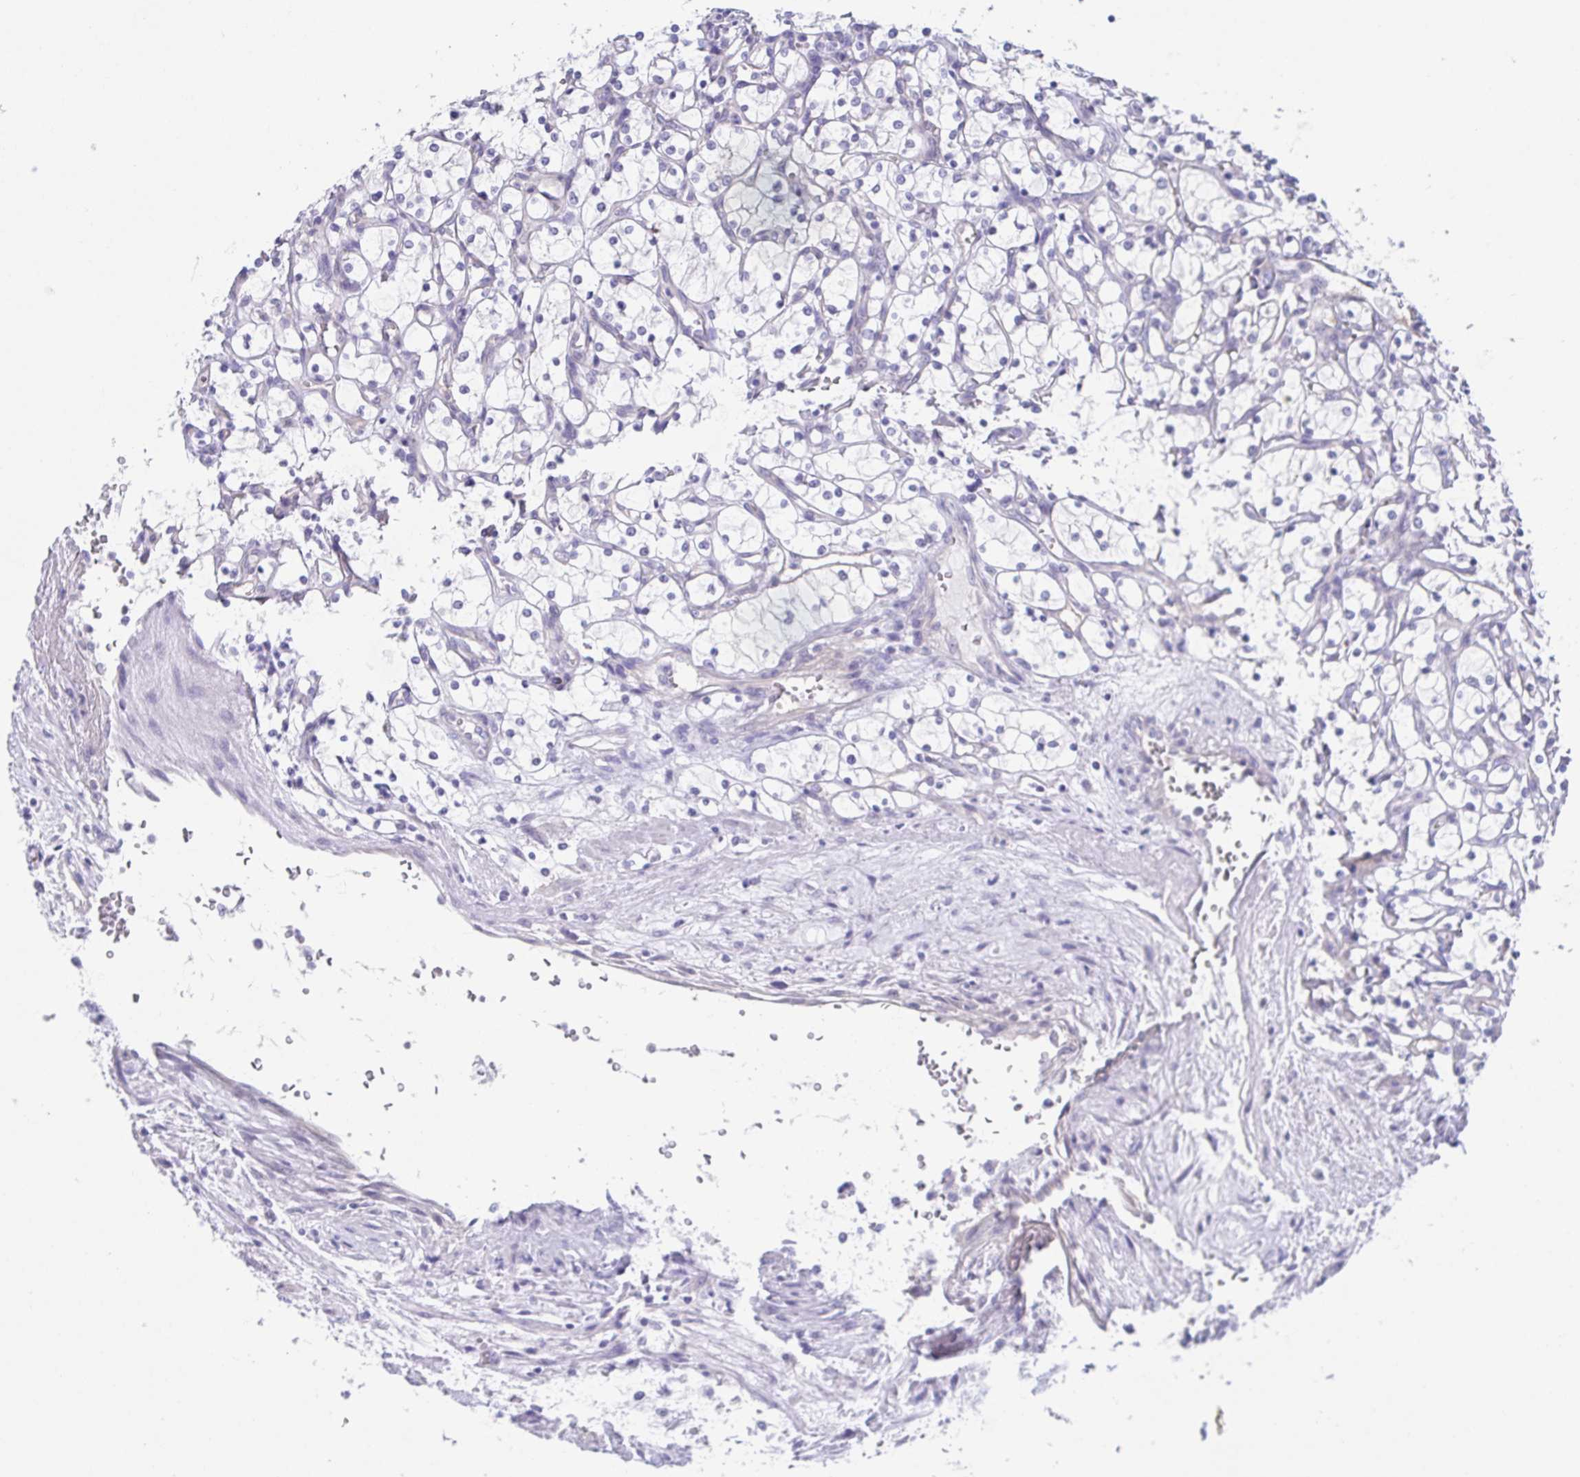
{"staining": {"intensity": "negative", "quantity": "none", "location": "none"}, "tissue": "renal cancer", "cell_type": "Tumor cells", "image_type": "cancer", "snomed": [{"axis": "morphology", "description": "Adenocarcinoma, NOS"}, {"axis": "topography", "description": "Kidney"}], "caption": "Human renal adenocarcinoma stained for a protein using immunohistochemistry shows no staining in tumor cells.", "gene": "TEX12", "patient": {"sex": "female", "age": 69}}